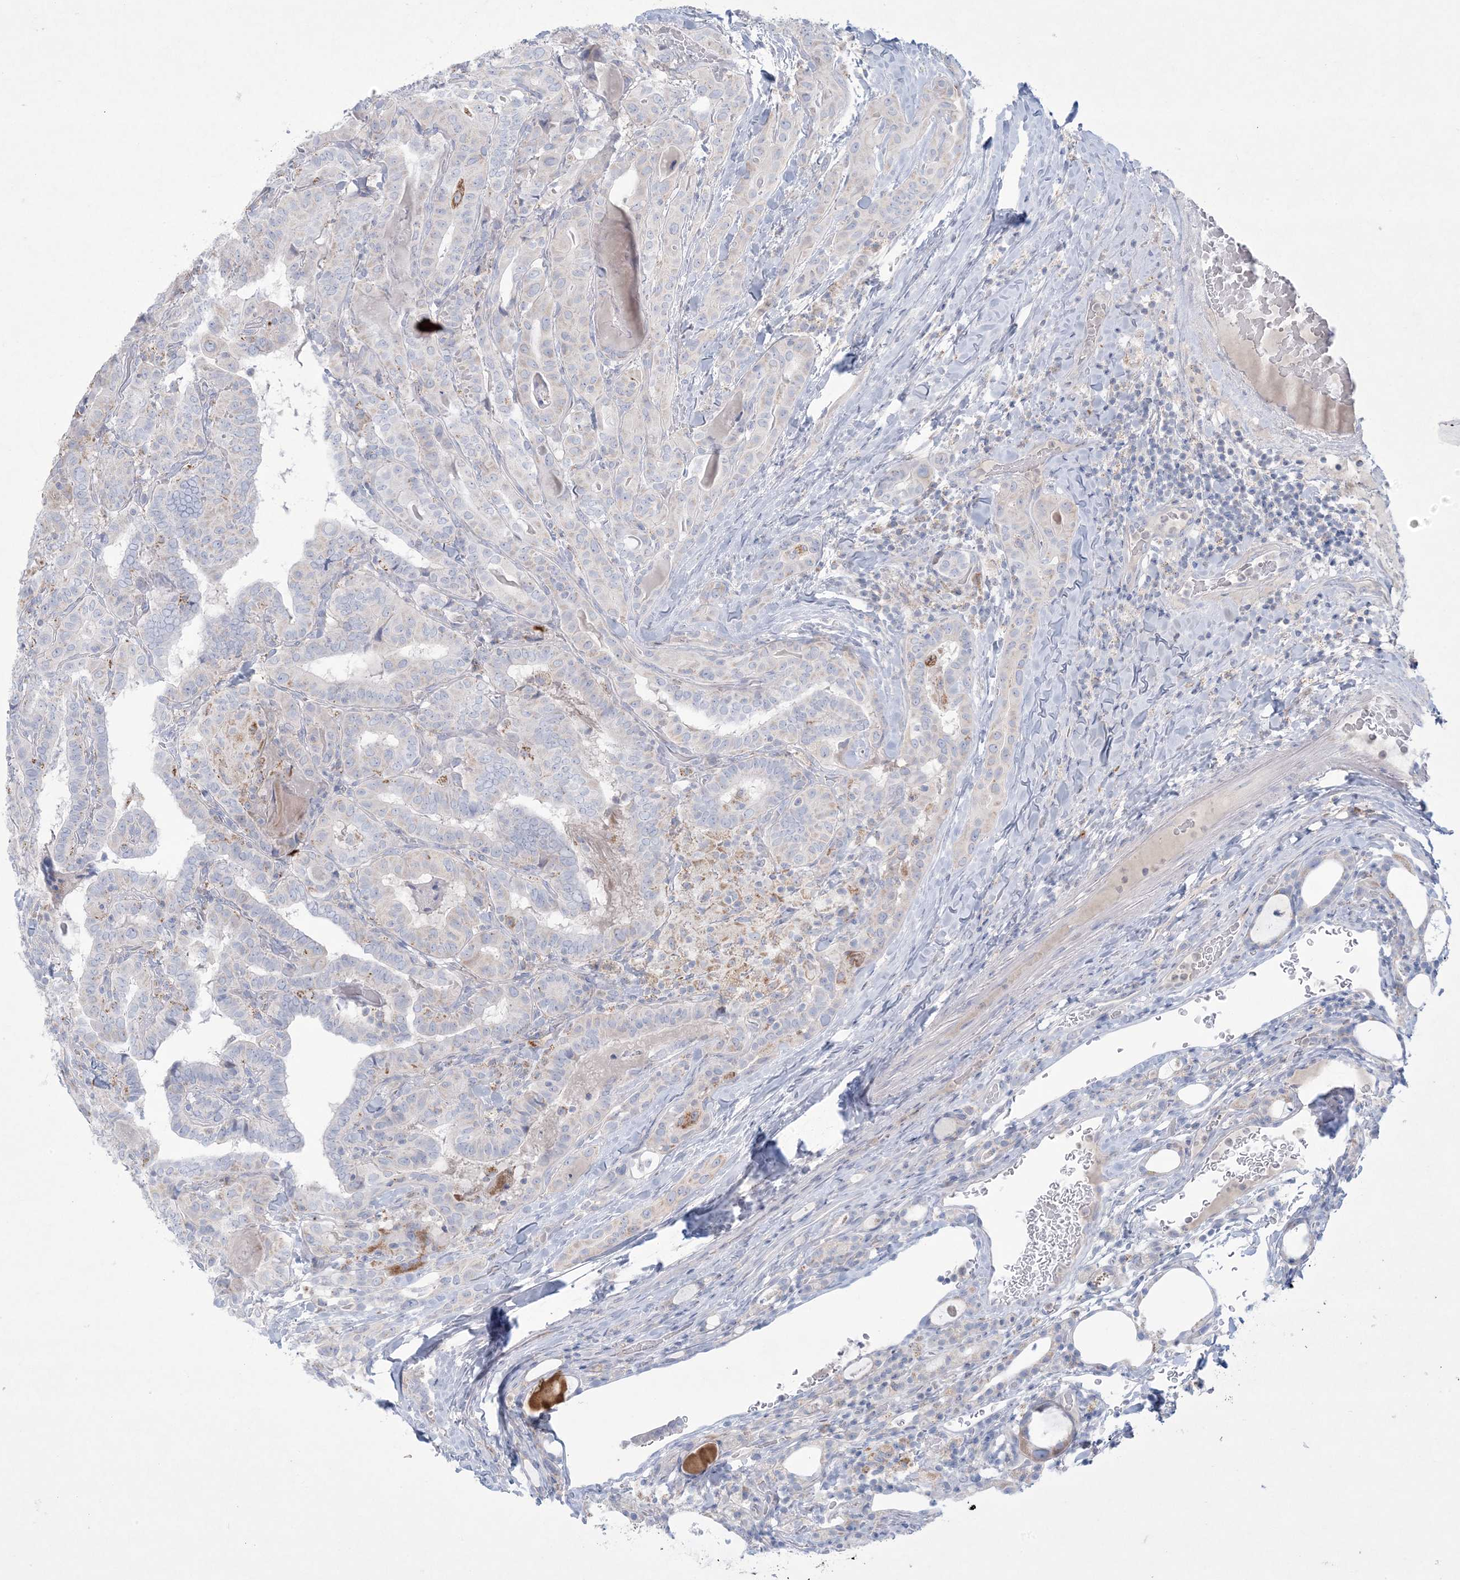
{"staining": {"intensity": "negative", "quantity": "none", "location": "none"}, "tissue": "thyroid cancer", "cell_type": "Tumor cells", "image_type": "cancer", "snomed": [{"axis": "morphology", "description": "Papillary adenocarcinoma, NOS"}, {"axis": "topography", "description": "Thyroid gland"}], "caption": "Thyroid cancer (papillary adenocarcinoma) was stained to show a protein in brown. There is no significant staining in tumor cells. Brightfield microscopy of immunohistochemistry (IHC) stained with DAB (3,3'-diaminobenzidine) (brown) and hematoxylin (blue), captured at high magnification.", "gene": "KCTD6", "patient": {"sex": "female", "age": 72}}